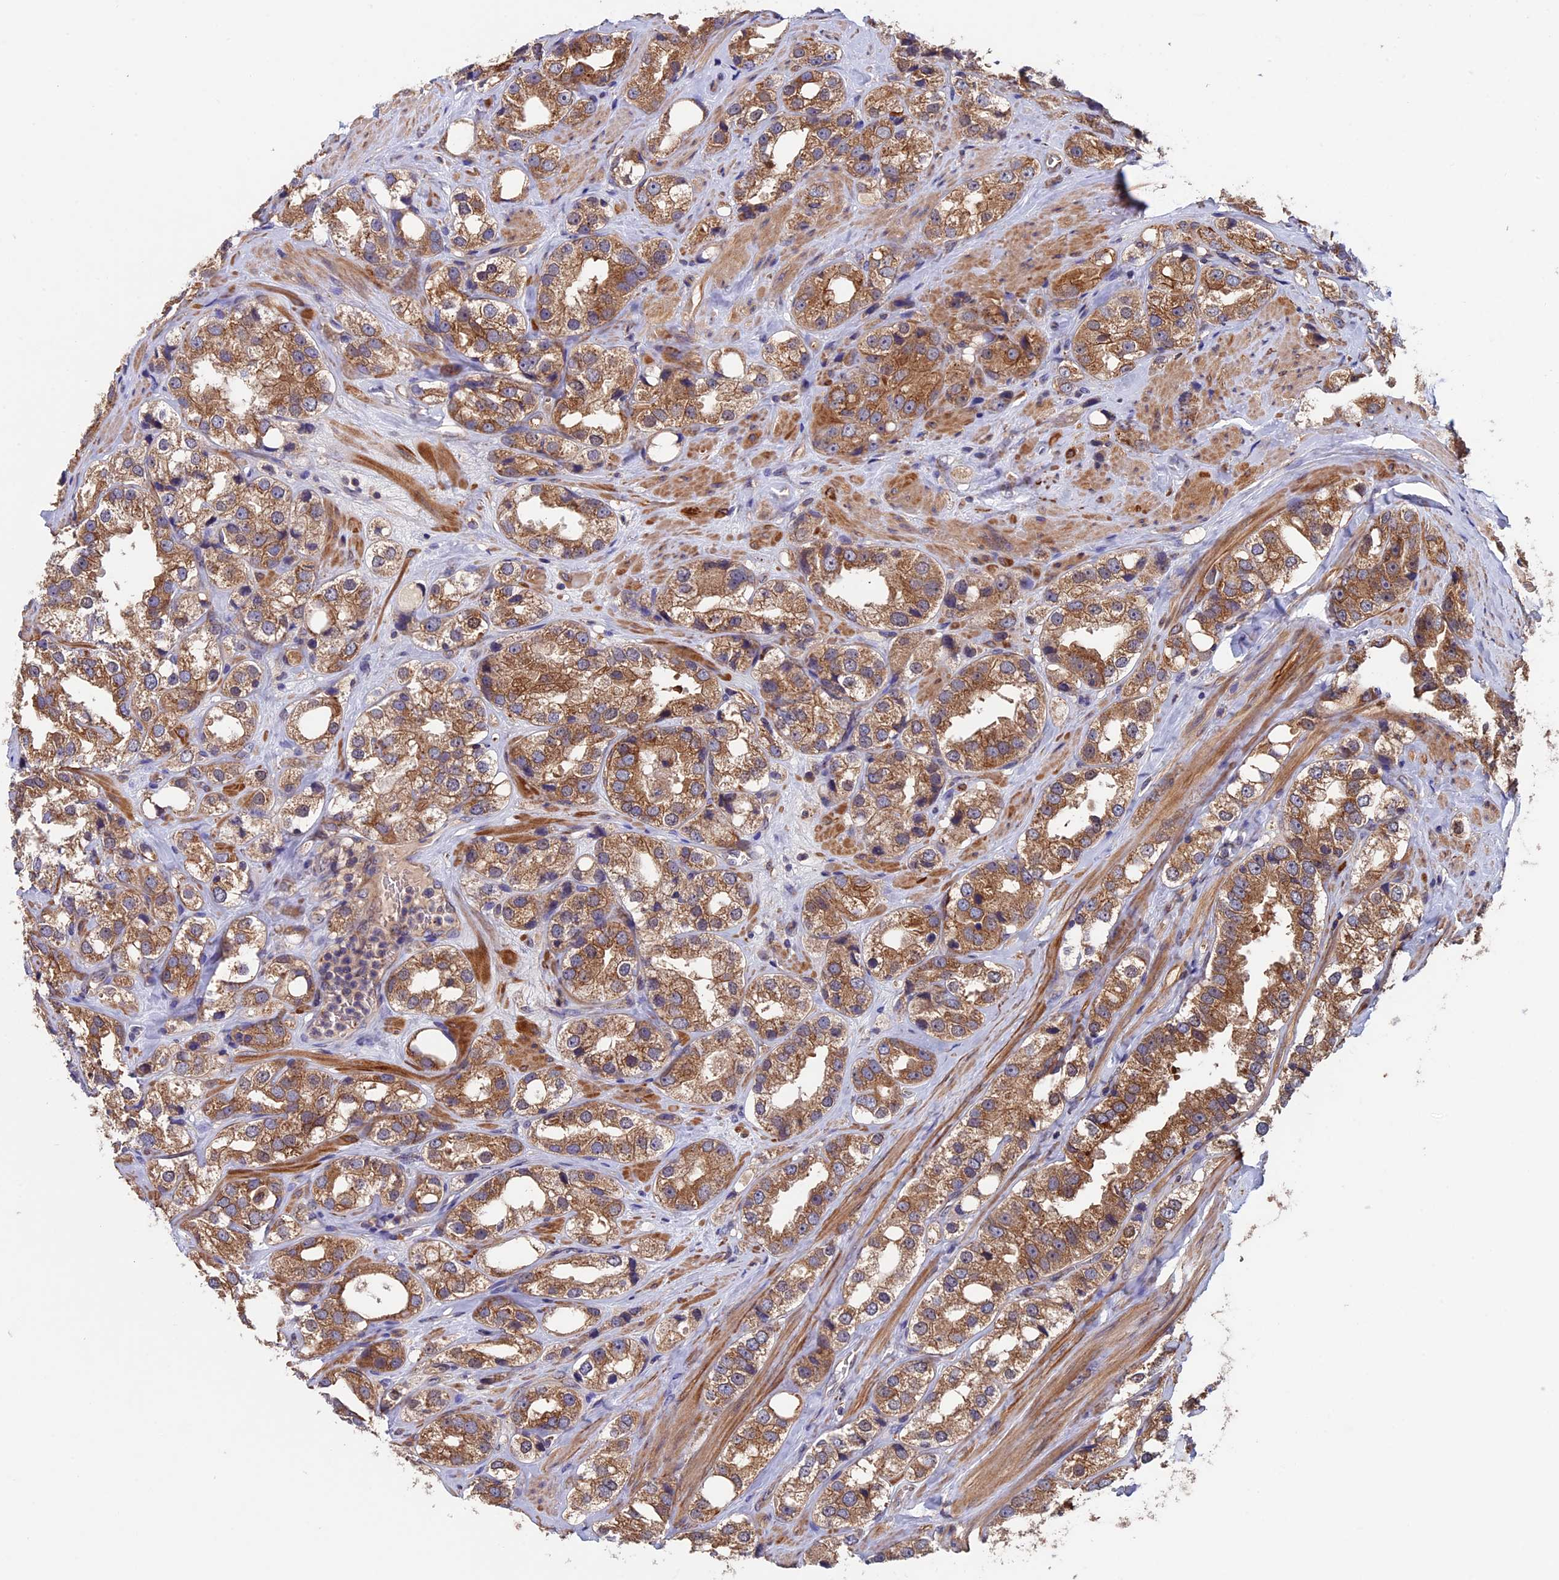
{"staining": {"intensity": "moderate", "quantity": ">75%", "location": "cytoplasmic/membranous"}, "tissue": "prostate cancer", "cell_type": "Tumor cells", "image_type": "cancer", "snomed": [{"axis": "morphology", "description": "Adenocarcinoma, NOS"}, {"axis": "topography", "description": "Prostate"}], "caption": "Immunohistochemistry (IHC) image of adenocarcinoma (prostate) stained for a protein (brown), which exhibits medium levels of moderate cytoplasmic/membranous staining in about >75% of tumor cells.", "gene": "SLC9A5", "patient": {"sex": "male", "age": 79}}